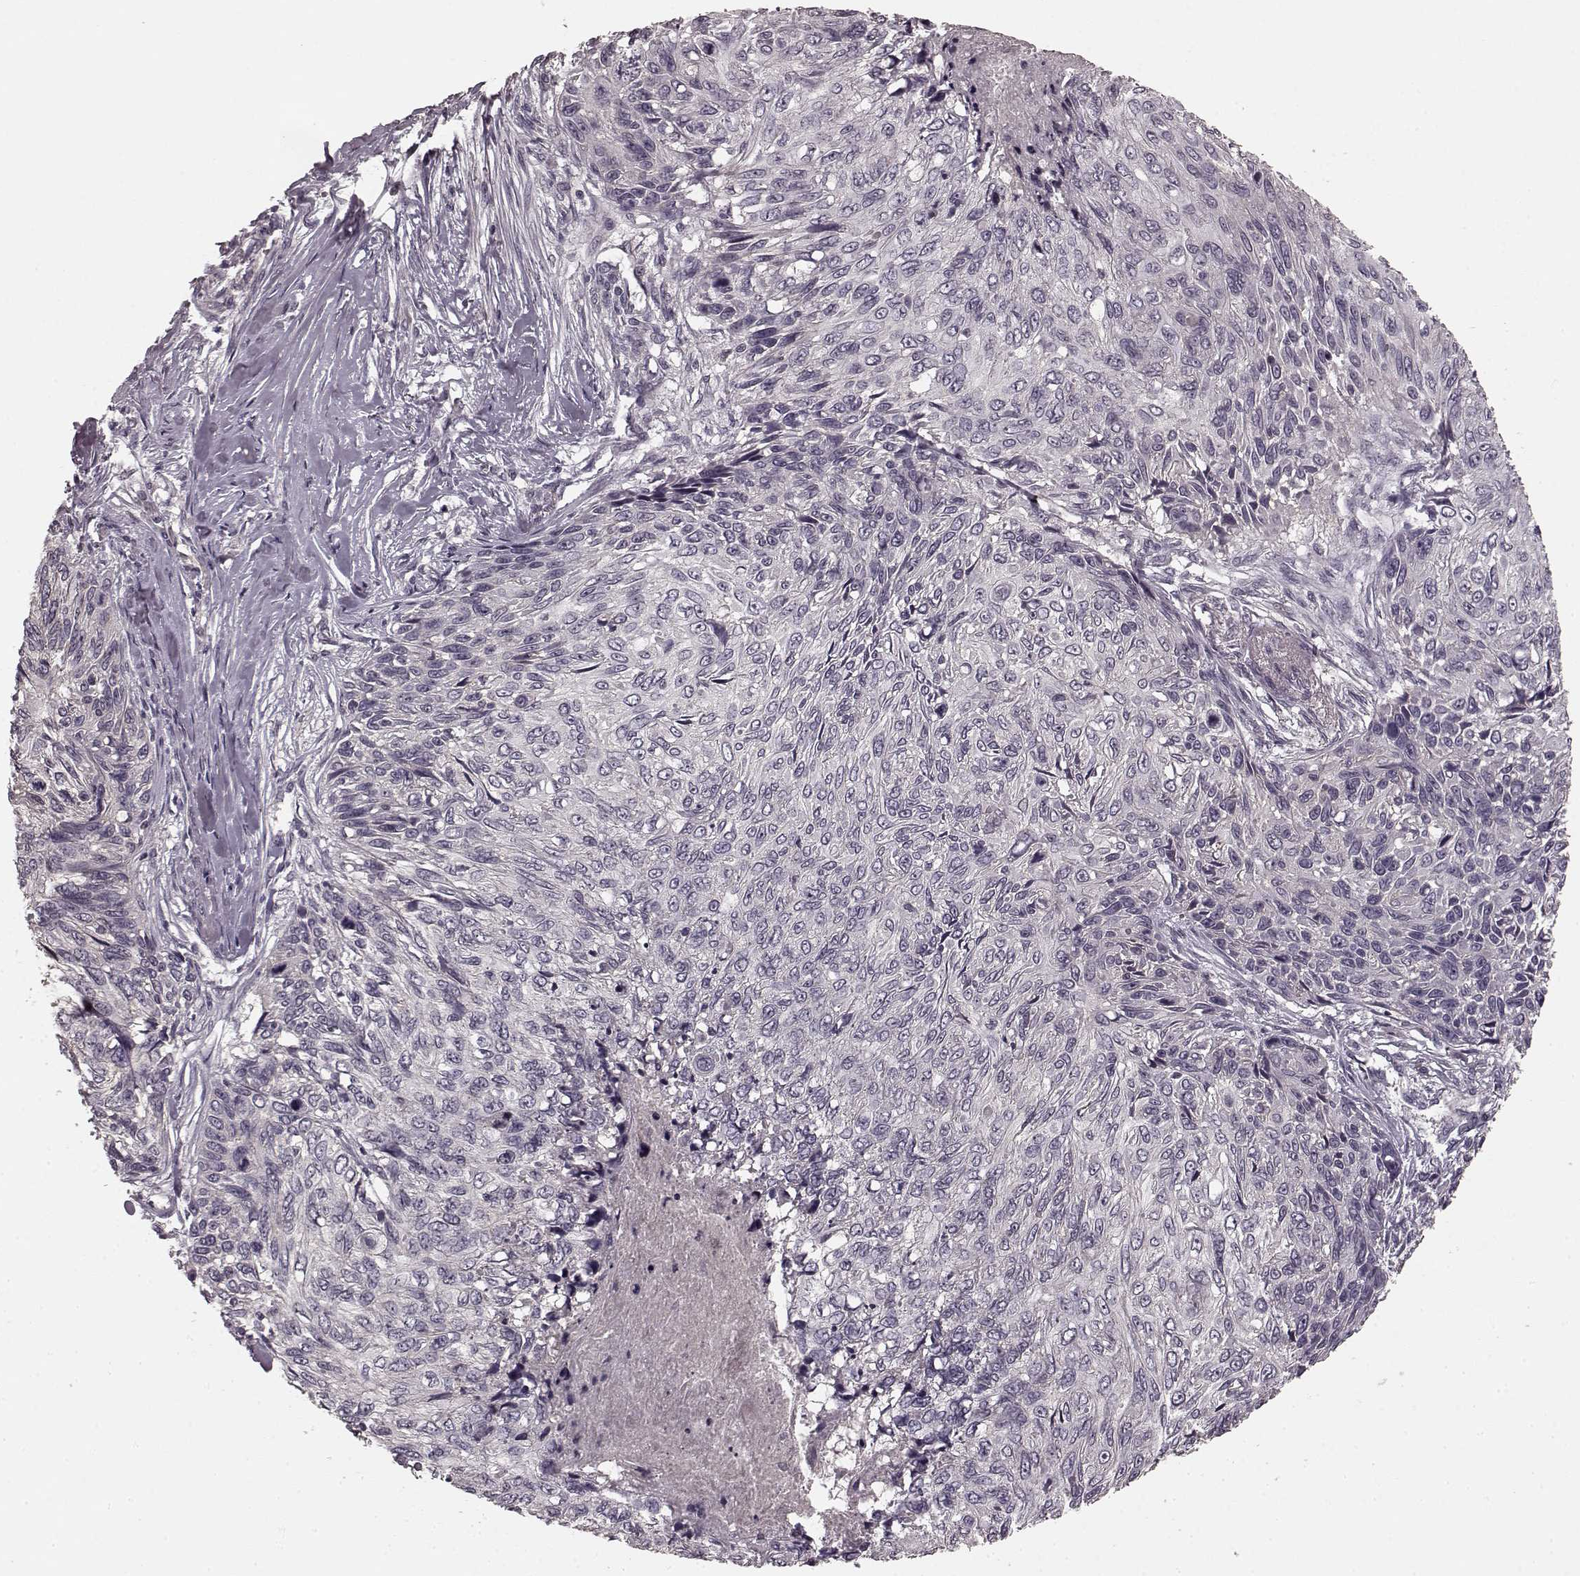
{"staining": {"intensity": "negative", "quantity": "none", "location": "none"}, "tissue": "skin cancer", "cell_type": "Tumor cells", "image_type": "cancer", "snomed": [{"axis": "morphology", "description": "Squamous cell carcinoma, NOS"}, {"axis": "topography", "description": "Skin"}], "caption": "DAB immunohistochemical staining of squamous cell carcinoma (skin) shows no significant expression in tumor cells.", "gene": "PRKCE", "patient": {"sex": "male", "age": 92}}